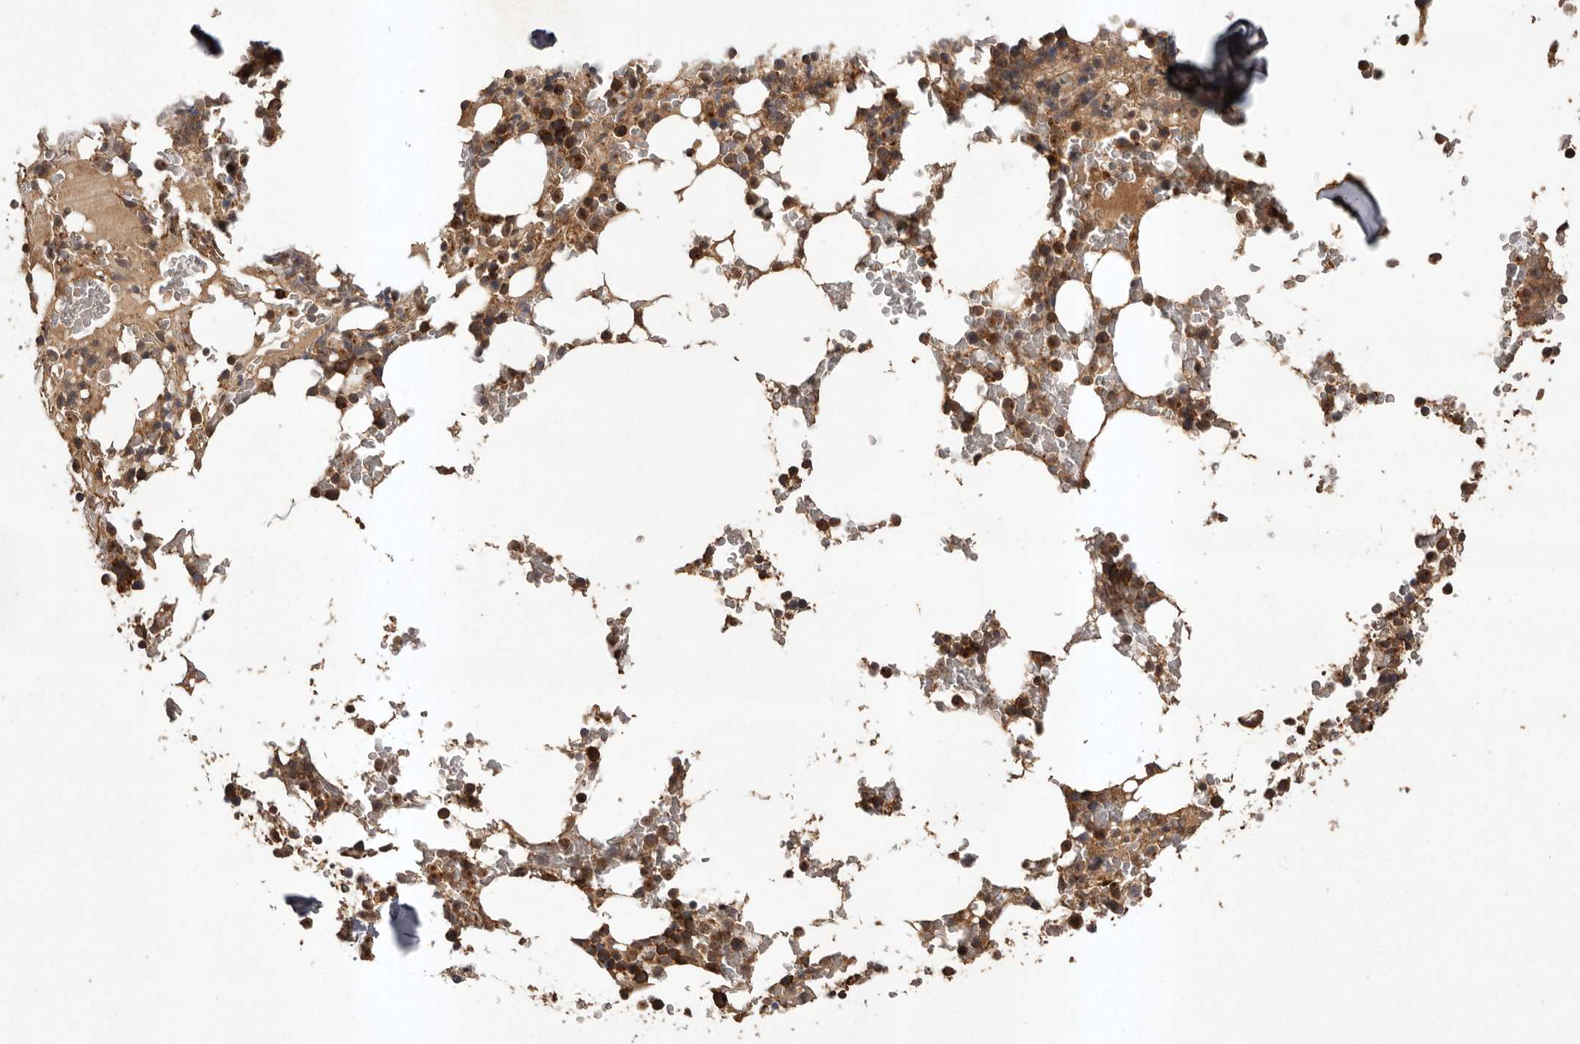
{"staining": {"intensity": "moderate", "quantity": ">75%", "location": "cytoplasmic/membranous"}, "tissue": "bone marrow", "cell_type": "Hematopoietic cells", "image_type": "normal", "snomed": [{"axis": "morphology", "description": "Normal tissue, NOS"}, {"axis": "topography", "description": "Bone marrow"}], "caption": "Hematopoietic cells reveal medium levels of moderate cytoplasmic/membranous staining in about >75% of cells in normal bone marrow. (DAB = brown stain, brightfield microscopy at high magnification).", "gene": "SLC22A3", "patient": {"sex": "male", "age": 58}}